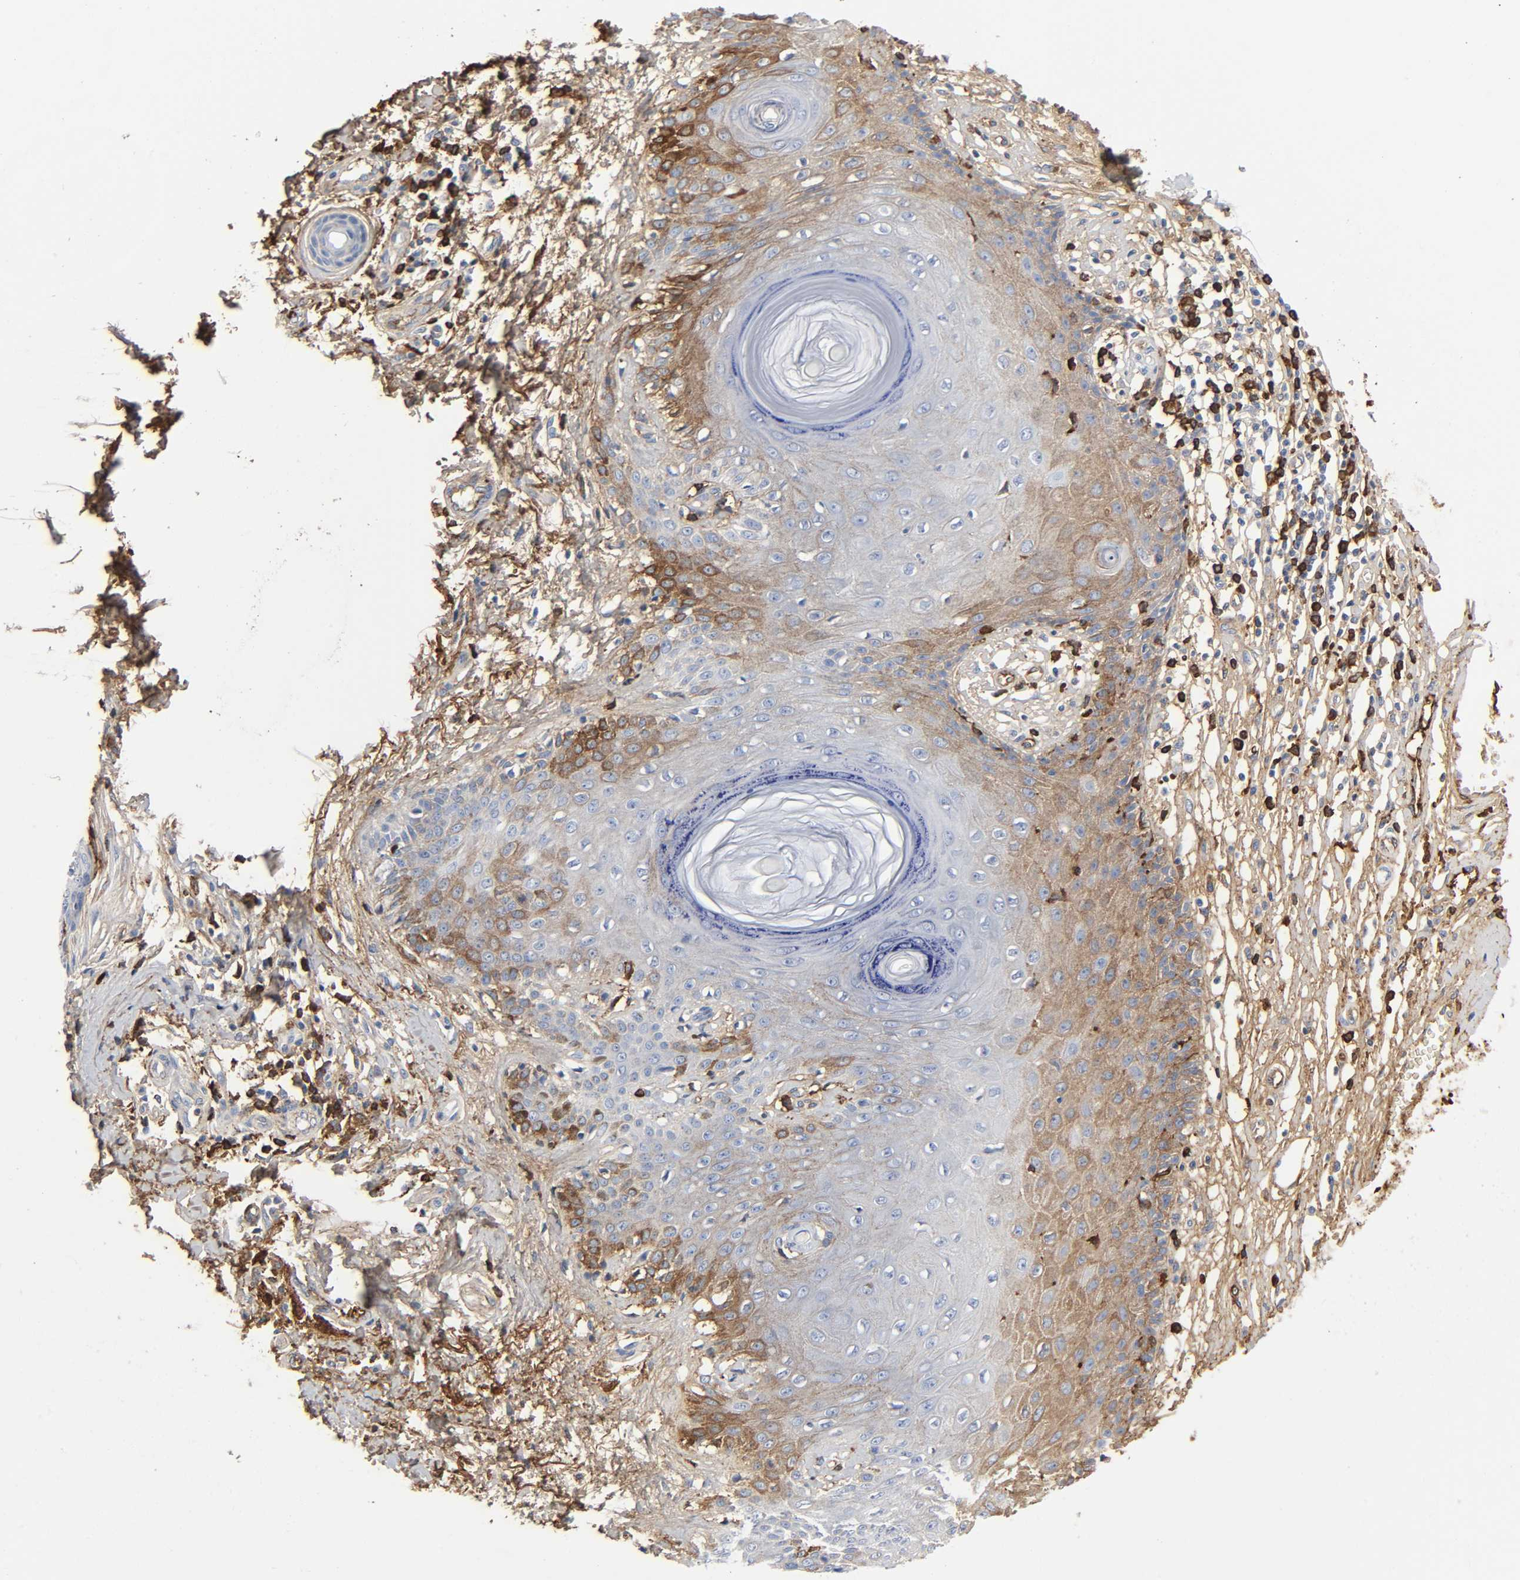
{"staining": {"intensity": "weak", "quantity": "25%-75%", "location": "cytoplasmic/membranous"}, "tissue": "skin cancer", "cell_type": "Tumor cells", "image_type": "cancer", "snomed": [{"axis": "morphology", "description": "Basal cell carcinoma"}, {"axis": "topography", "description": "Skin"}], "caption": "This image shows basal cell carcinoma (skin) stained with immunohistochemistry (IHC) to label a protein in brown. The cytoplasmic/membranous of tumor cells show weak positivity for the protein. Nuclei are counter-stained blue.", "gene": "C3", "patient": {"sex": "male", "age": 67}}